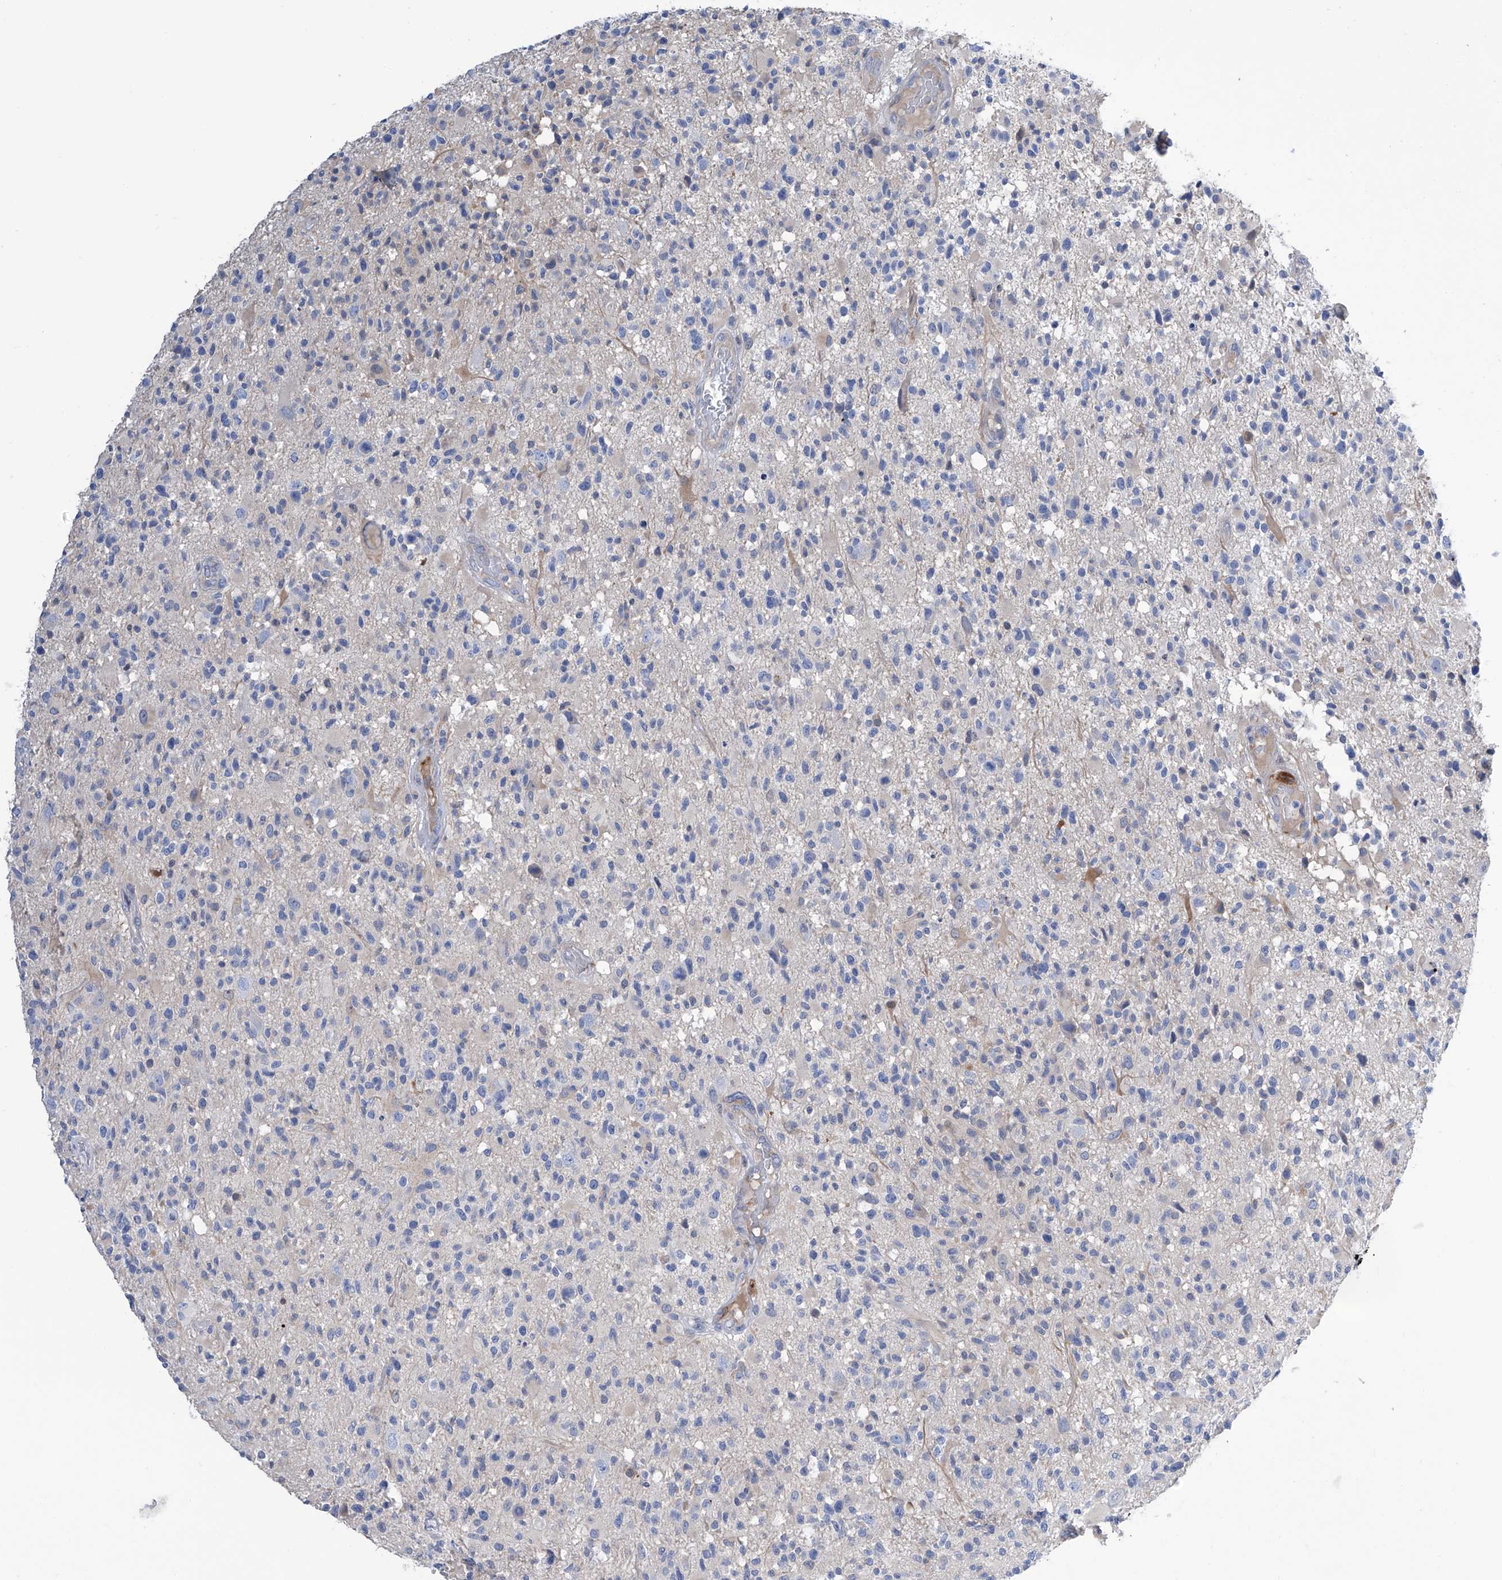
{"staining": {"intensity": "negative", "quantity": "none", "location": "none"}, "tissue": "glioma", "cell_type": "Tumor cells", "image_type": "cancer", "snomed": [{"axis": "morphology", "description": "Glioma, malignant, High grade"}, {"axis": "morphology", "description": "Glioblastoma, NOS"}, {"axis": "topography", "description": "Brain"}], "caption": "Tumor cells show no significant expression in glioma. Brightfield microscopy of immunohistochemistry stained with DAB (3,3'-diaminobenzidine) (brown) and hematoxylin (blue), captured at high magnification.", "gene": "PGM3", "patient": {"sex": "male", "age": 60}}